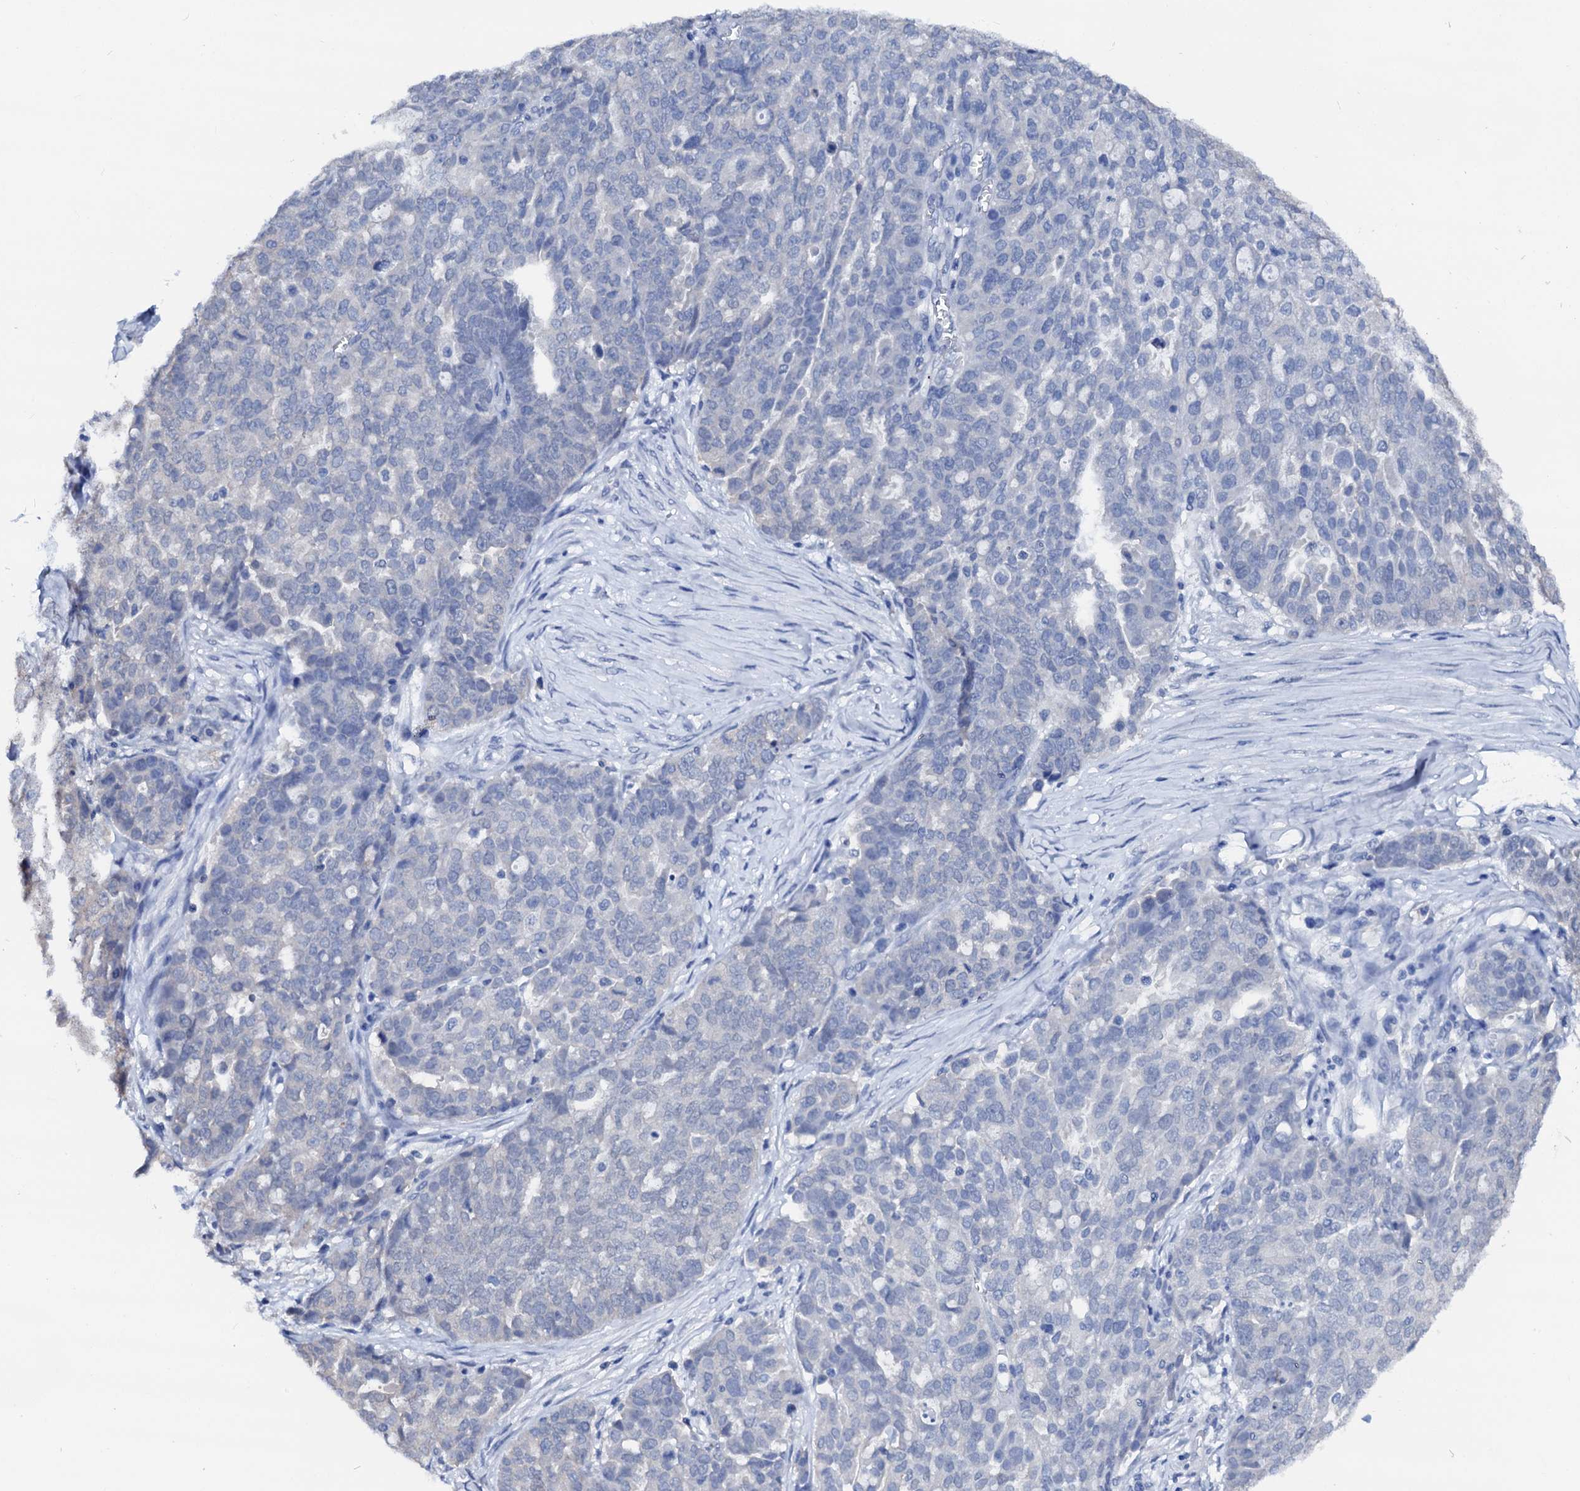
{"staining": {"intensity": "negative", "quantity": "none", "location": "none"}, "tissue": "ovarian cancer", "cell_type": "Tumor cells", "image_type": "cancer", "snomed": [{"axis": "morphology", "description": "Cystadenocarcinoma, serous, NOS"}, {"axis": "topography", "description": "Soft tissue"}, {"axis": "topography", "description": "Ovary"}], "caption": "DAB immunohistochemical staining of ovarian cancer displays no significant expression in tumor cells. (DAB (3,3'-diaminobenzidine) IHC, high magnification).", "gene": "CSN2", "patient": {"sex": "female", "age": 57}}